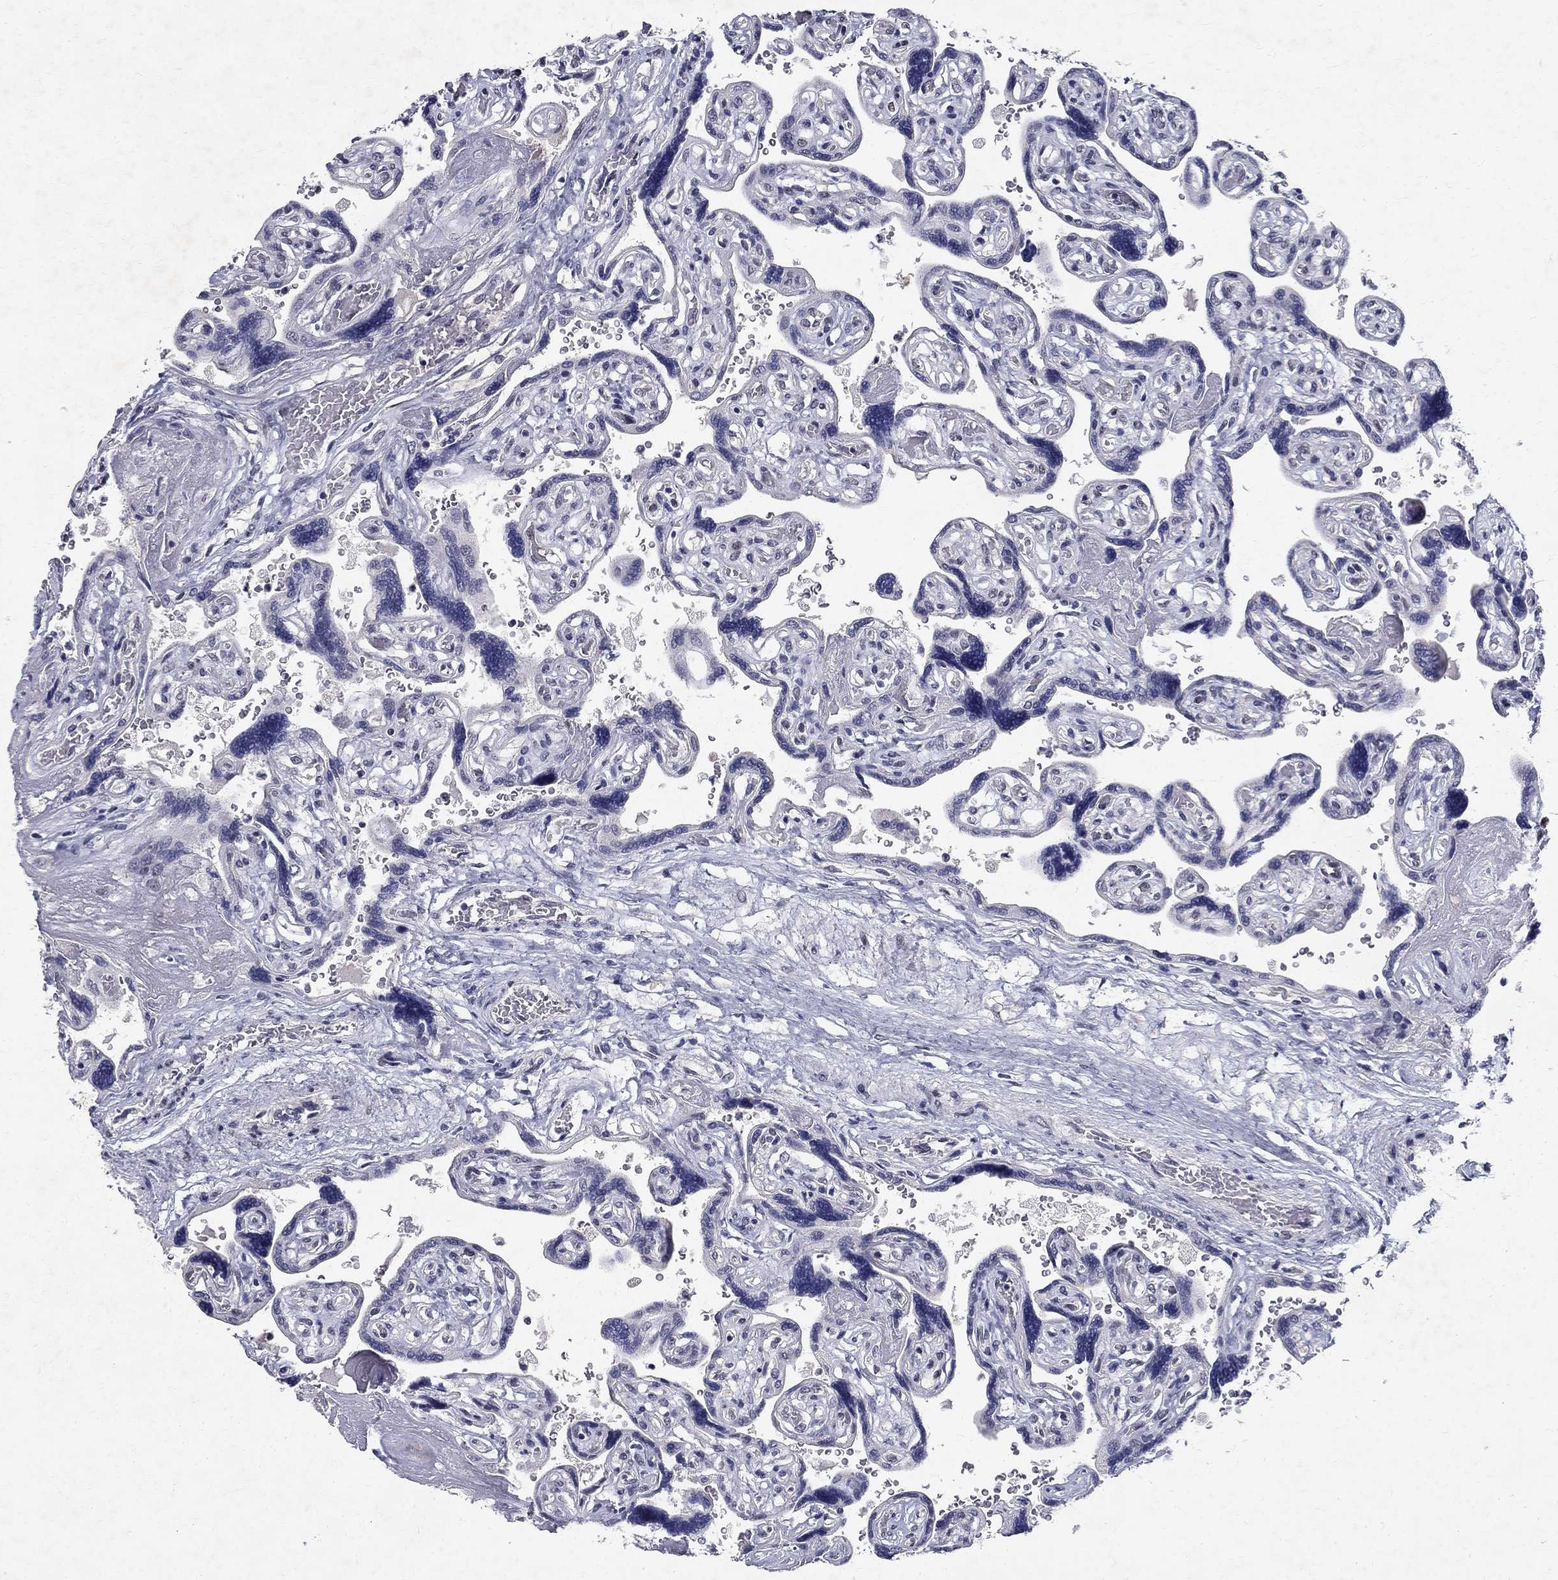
{"staining": {"intensity": "weak", "quantity": "<25%", "location": "nuclear"}, "tissue": "placenta", "cell_type": "Decidual cells", "image_type": "normal", "snomed": [{"axis": "morphology", "description": "Normal tissue, NOS"}, {"axis": "topography", "description": "Placenta"}], "caption": "Decidual cells show no significant protein expression in unremarkable placenta. (DAB immunohistochemistry (IHC), high magnification).", "gene": "RBFOX1", "patient": {"sex": "female", "age": 32}}